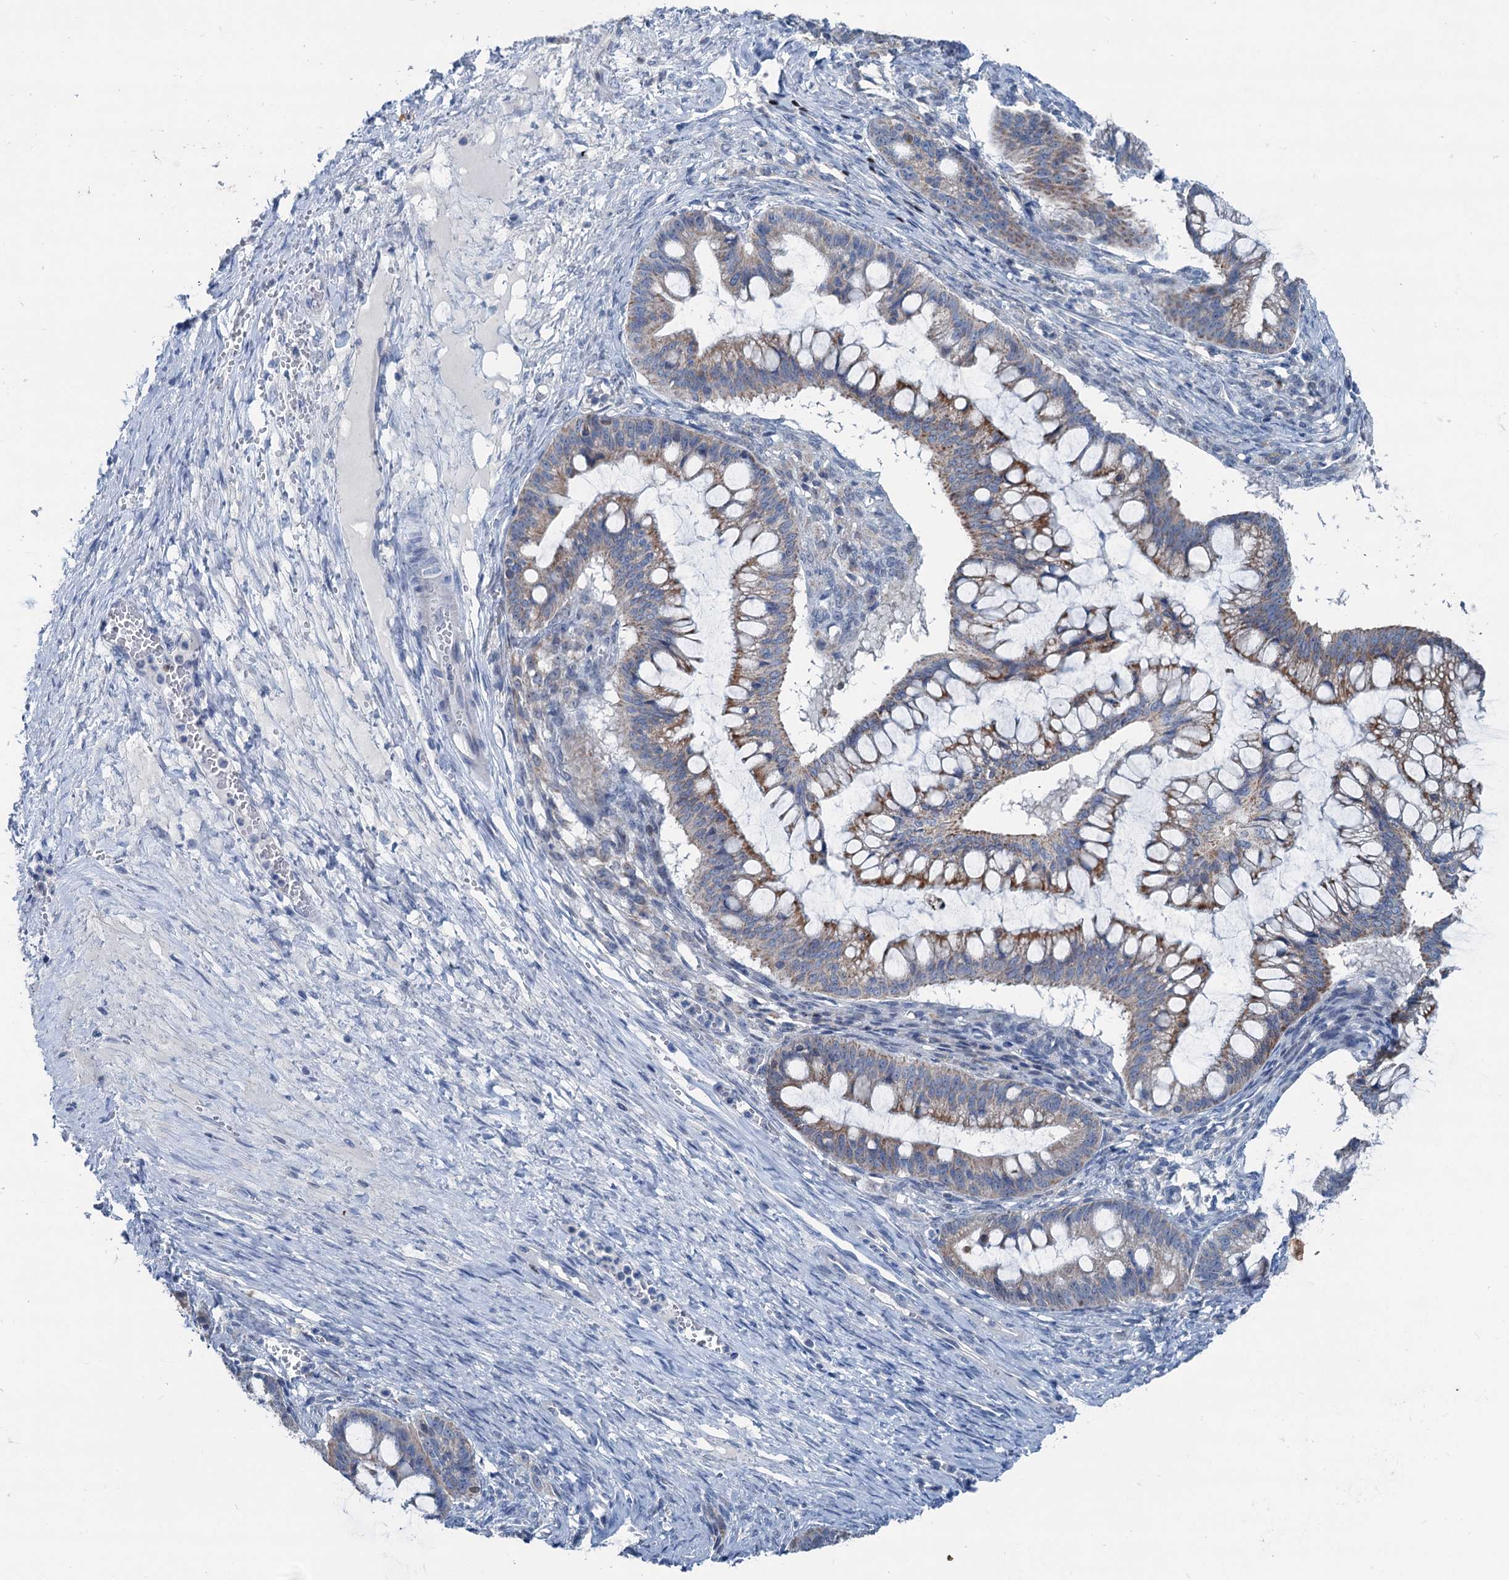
{"staining": {"intensity": "moderate", "quantity": "25%-75%", "location": "cytoplasmic/membranous"}, "tissue": "ovarian cancer", "cell_type": "Tumor cells", "image_type": "cancer", "snomed": [{"axis": "morphology", "description": "Cystadenocarcinoma, mucinous, NOS"}, {"axis": "topography", "description": "Ovary"}], "caption": "Protein expression analysis of ovarian cancer demonstrates moderate cytoplasmic/membranous positivity in approximately 25%-75% of tumor cells.", "gene": "ELP4", "patient": {"sex": "female", "age": 73}}